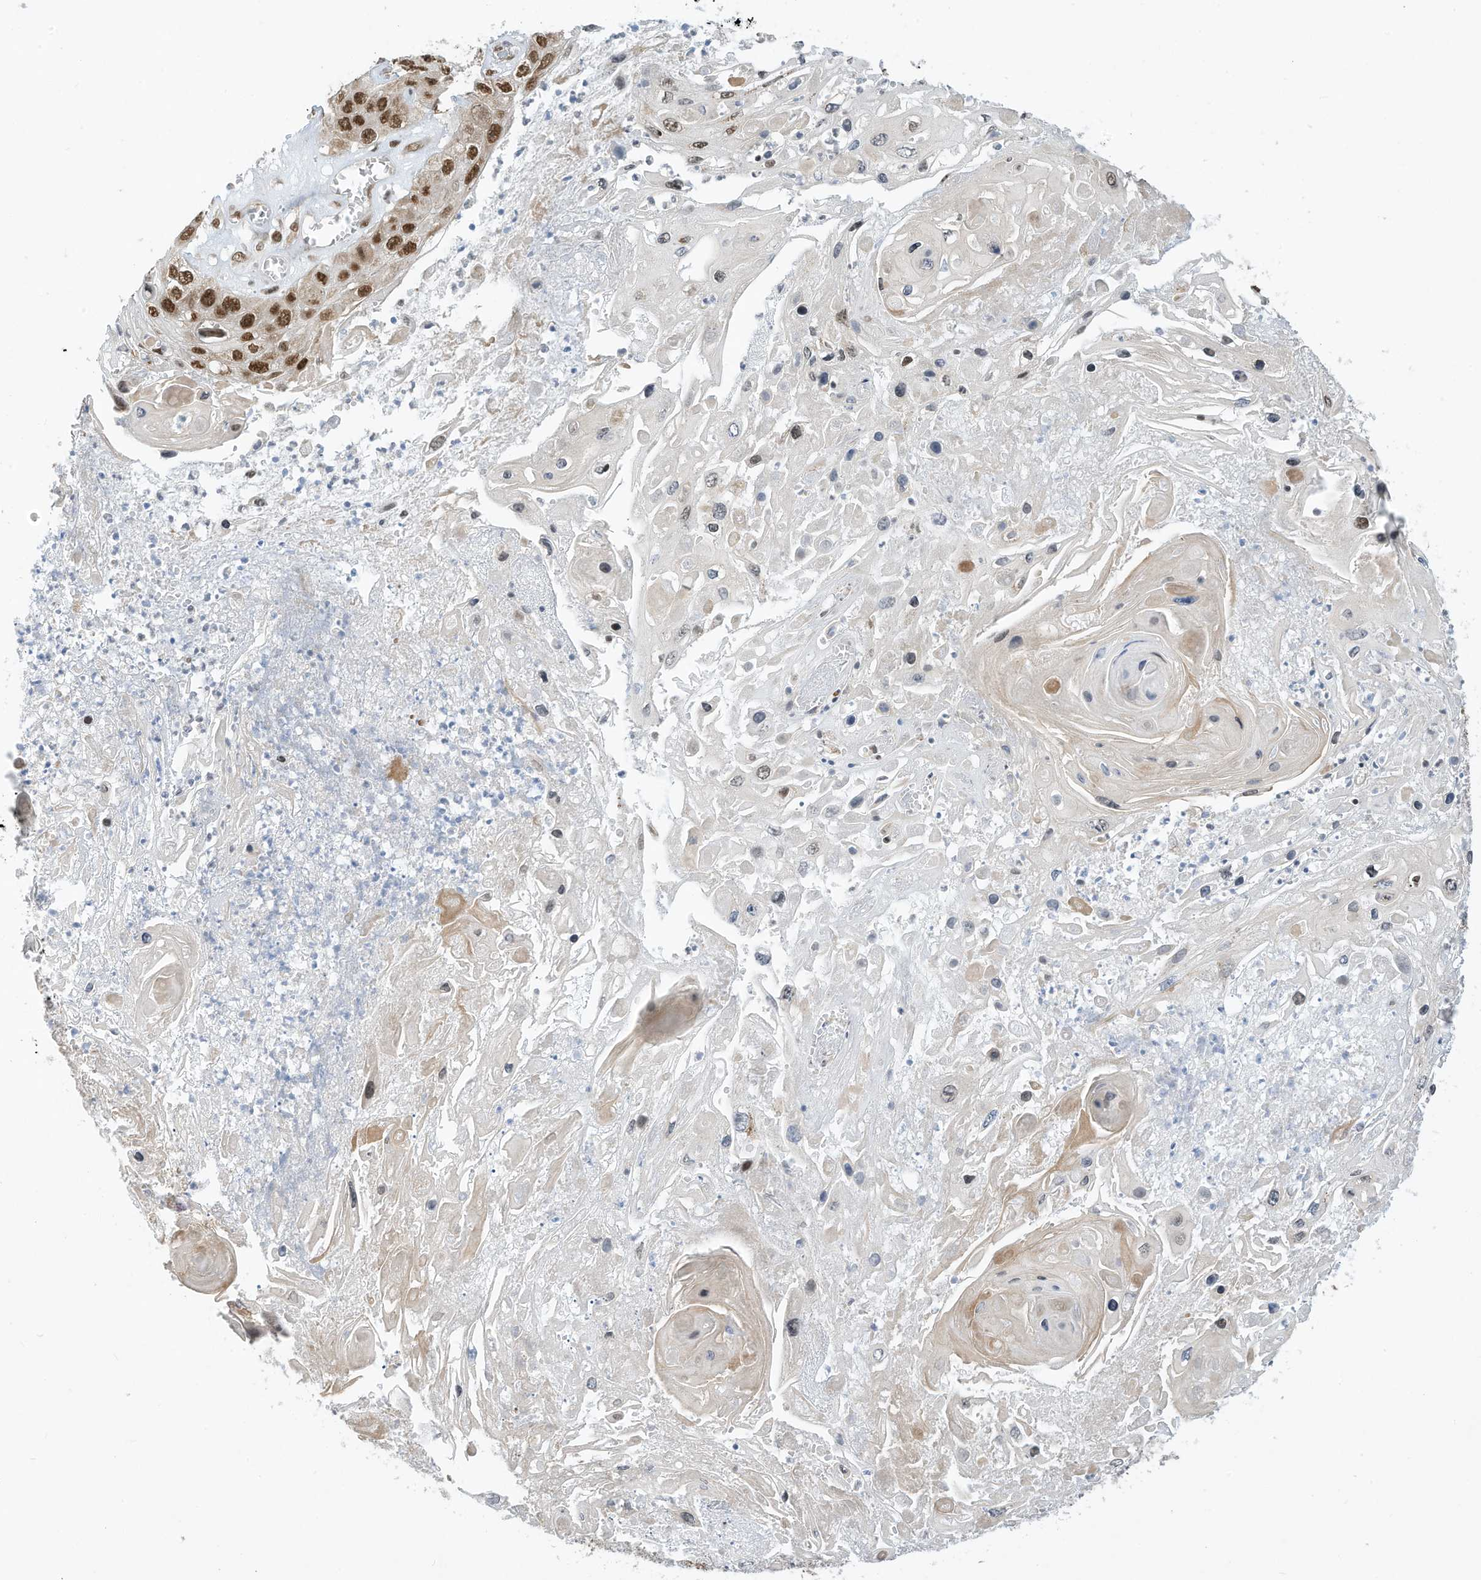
{"staining": {"intensity": "strong", "quantity": "25%-75%", "location": "nuclear"}, "tissue": "skin cancer", "cell_type": "Tumor cells", "image_type": "cancer", "snomed": [{"axis": "morphology", "description": "Squamous cell carcinoma, NOS"}, {"axis": "topography", "description": "Skin"}], "caption": "A high amount of strong nuclear positivity is present in approximately 25%-75% of tumor cells in skin squamous cell carcinoma tissue. (Stains: DAB in brown, nuclei in blue, Microscopy: brightfield microscopy at high magnification).", "gene": "AURKAIP1", "patient": {"sex": "male", "age": 55}}